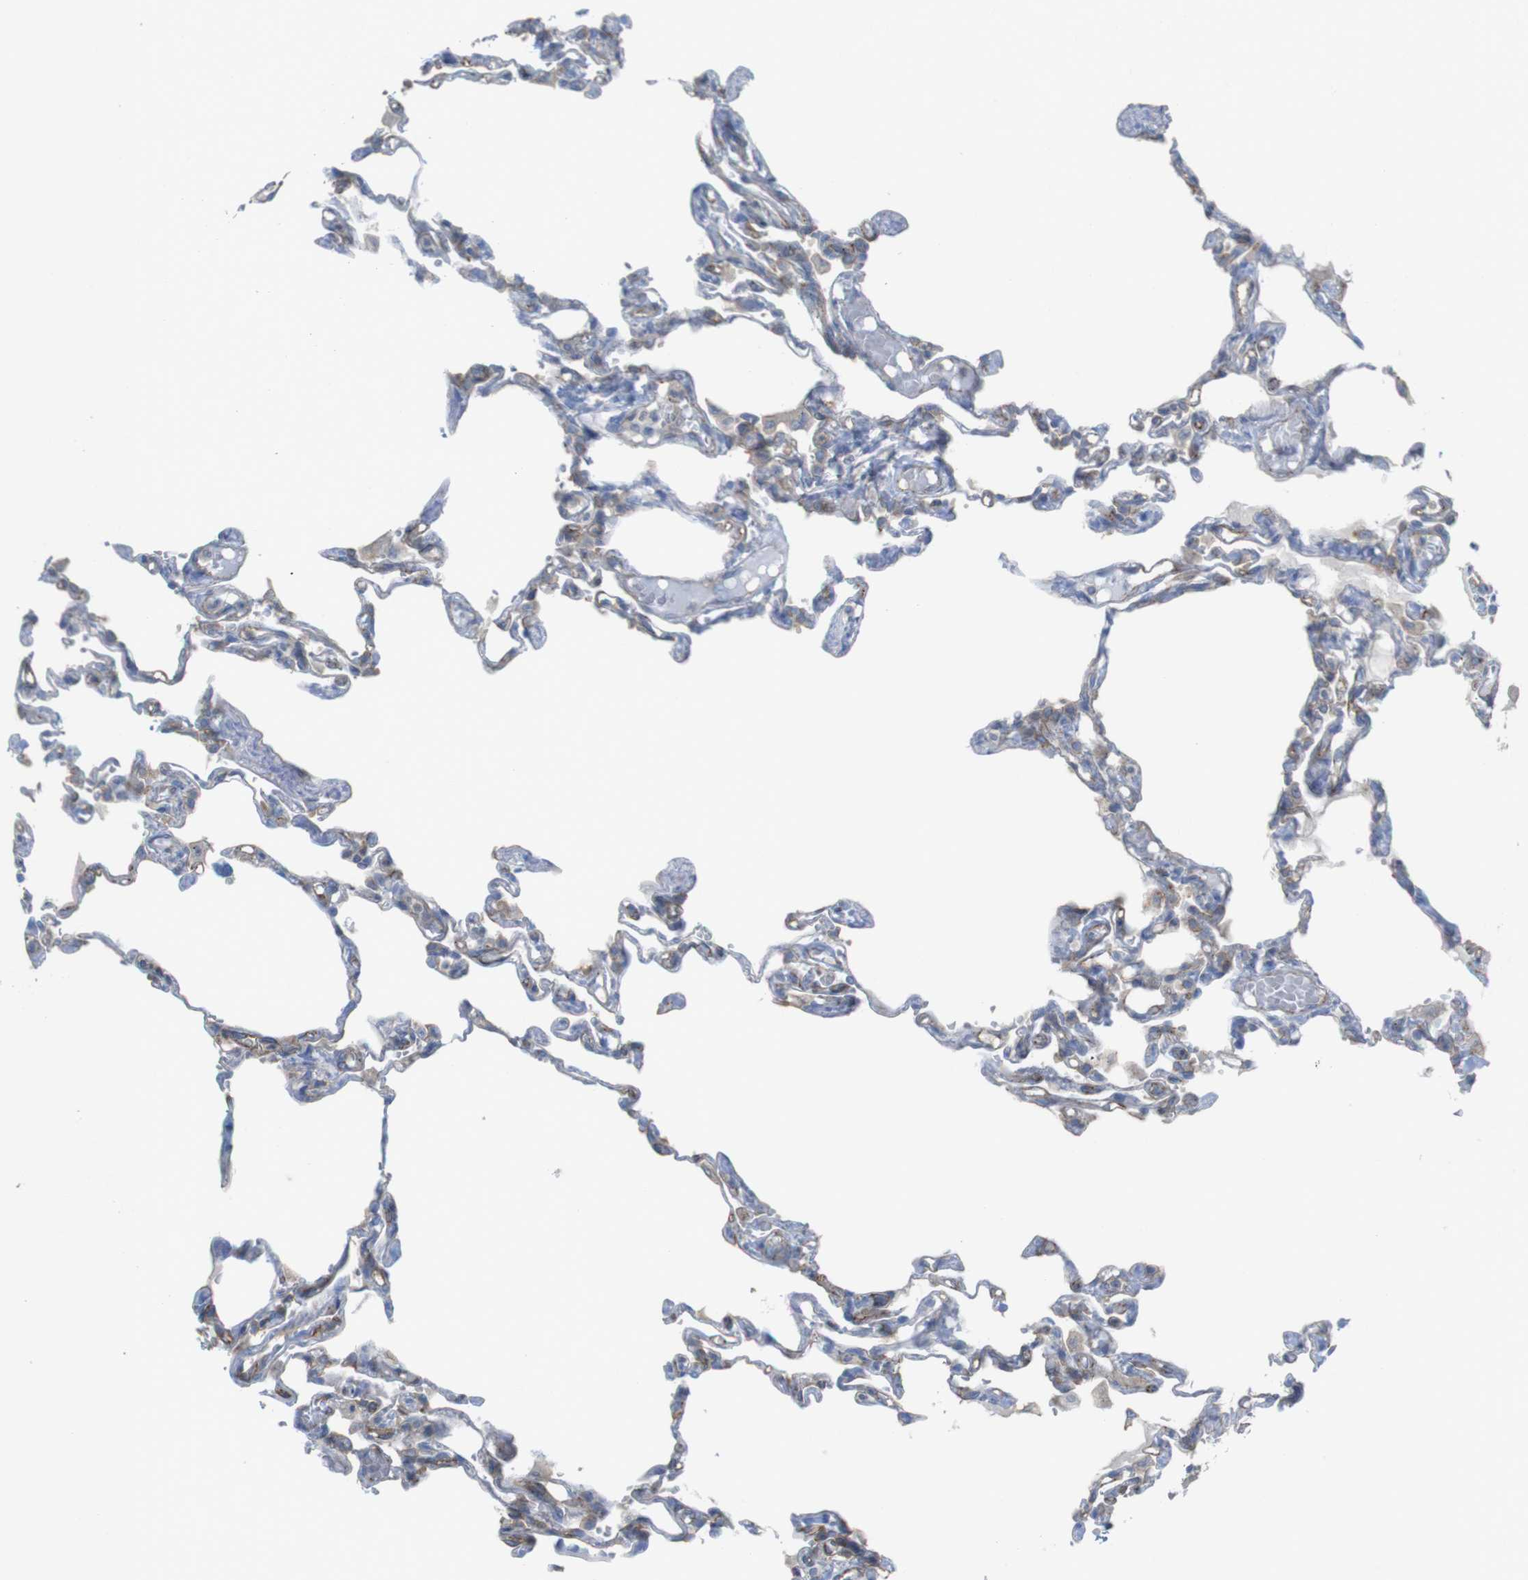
{"staining": {"intensity": "weak", "quantity": "25%-75%", "location": "cytoplasmic/membranous"}, "tissue": "lung", "cell_type": "Alveolar cells", "image_type": "normal", "snomed": [{"axis": "morphology", "description": "Normal tissue, NOS"}, {"axis": "topography", "description": "Lung"}], "caption": "Alveolar cells show weak cytoplasmic/membranous positivity in about 25%-75% of cells in unremarkable lung.", "gene": "PREX2", "patient": {"sex": "male", "age": 21}}